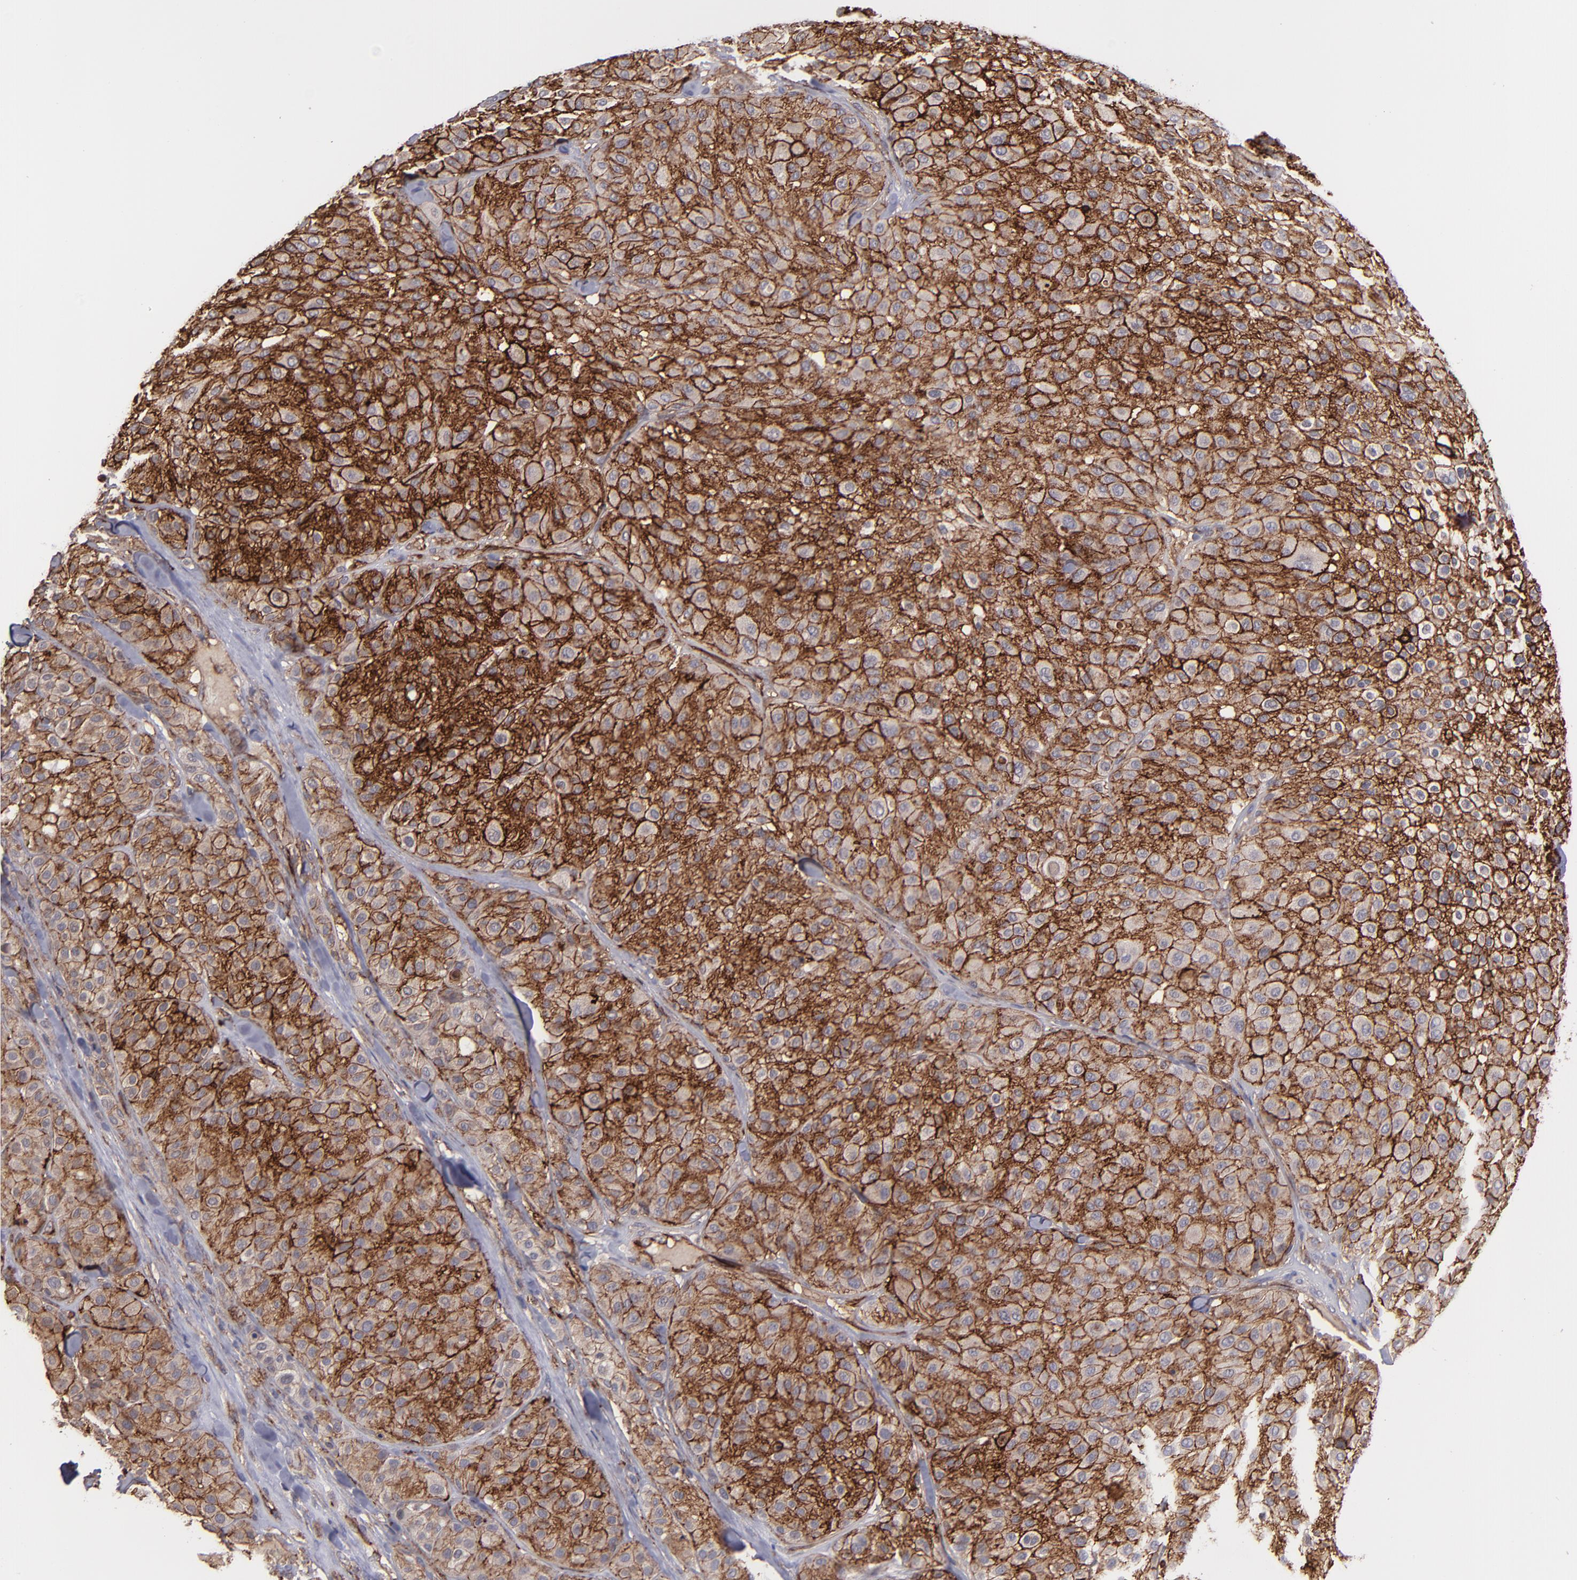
{"staining": {"intensity": "strong", "quantity": ">75%", "location": "cytoplasmic/membranous"}, "tissue": "melanoma", "cell_type": "Tumor cells", "image_type": "cancer", "snomed": [{"axis": "morphology", "description": "Normal tissue, NOS"}, {"axis": "morphology", "description": "Malignant melanoma, Metastatic site"}, {"axis": "topography", "description": "Skin"}], "caption": "IHC of malignant melanoma (metastatic site) exhibits high levels of strong cytoplasmic/membranous staining in approximately >75% of tumor cells. Nuclei are stained in blue.", "gene": "ICAM1", "patient": {"sex": "male", "age": 41}}